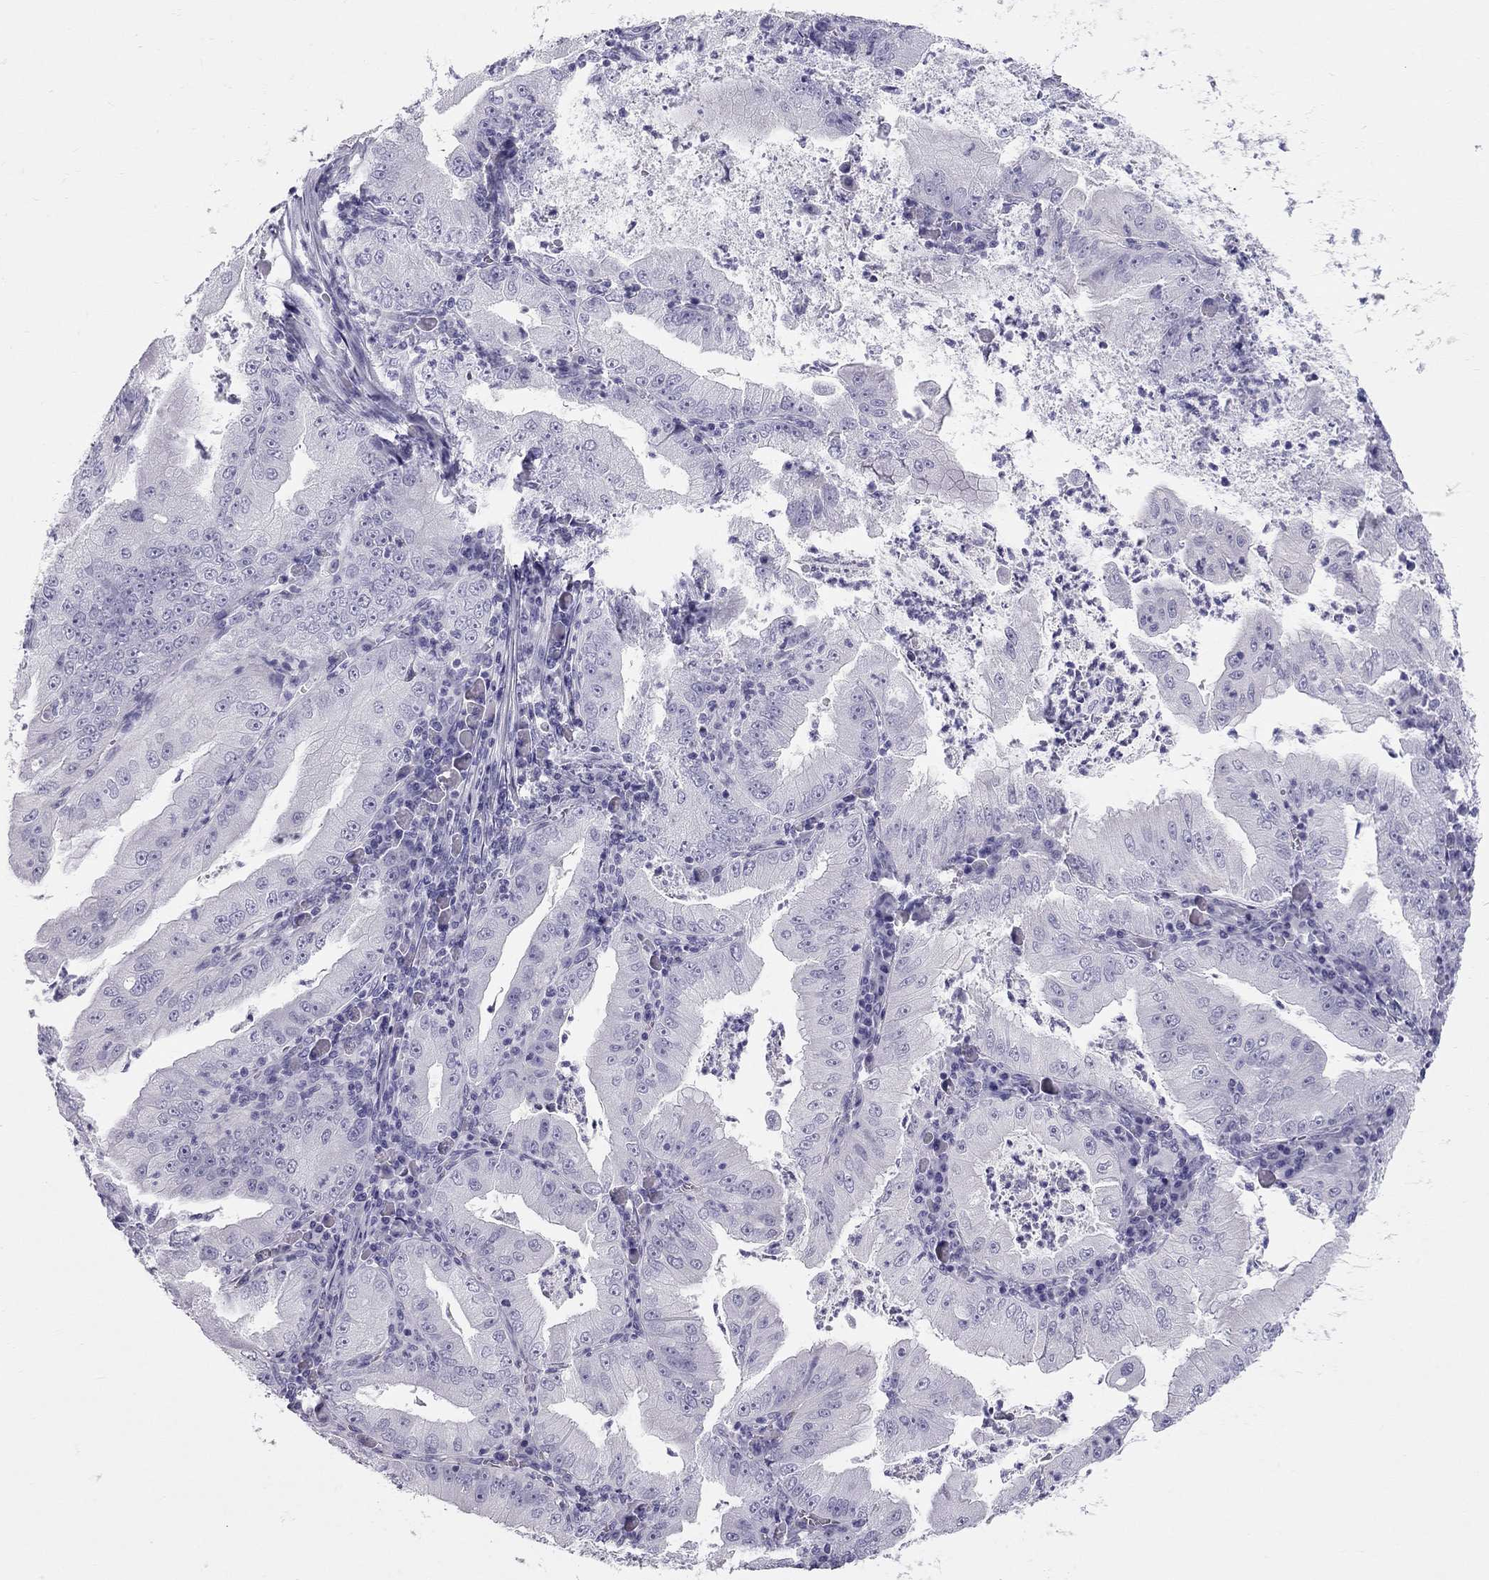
{"staining": {"intensity": "negative", "quantity": "none", "location": "none"}, "tissue": "stomach cancer", "cell_type": "Tumor cells", "image_type": "cancer", "snomed": [{"axis": "morphology", "description": "Adenocarcinoma, NOS"}, {"axis": "topography", "description": "Stomach"}], "caption": "IHC histopathology image of neoplastic tissue: human stomach adenocarcinoma stained with DAB shows no significant protein positivity in tumor cells.", "gene": "TRPM3", "patient": {"sex": "male", "age": 76}}